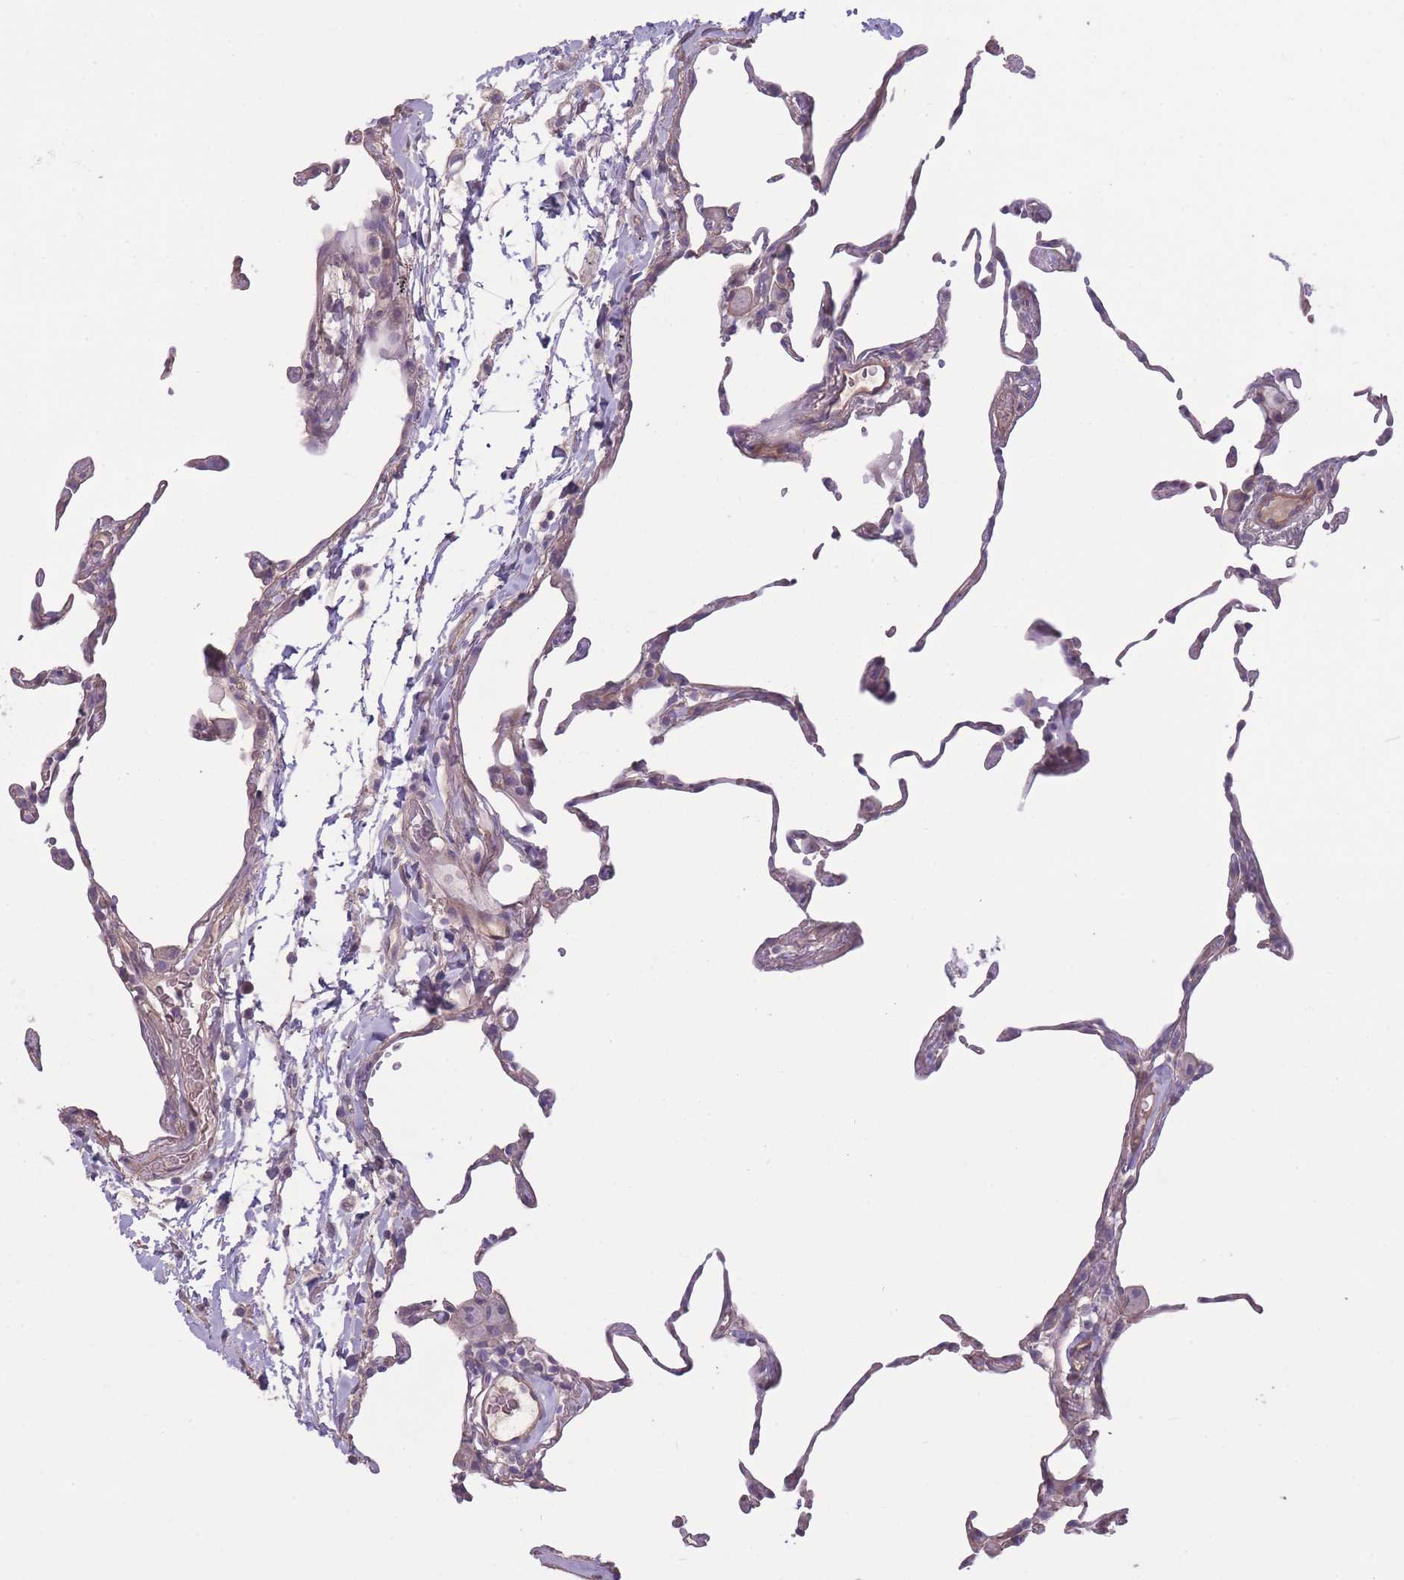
{"staining": {"intensity": "negative", "quantity": "none", "location": "none"}, "tissue": "lung", "cell_type": "Alveolar cells", "image_type": "normal", "snomed": [{"axis": "morphology", "description": "Normal tissue, NOS"}, {"axis": "topography", "description": "Lung"}], "caption": "High magnification brightfield microscopy of normal lung stained with DAB (3,3'-diaminobenzidine) (brown) and counterstained with hematoxylin (blue): alveolar cells show no significant positivity.", "gene": "RSPH10B2", "patient": {"sex": "female", "age": 57}}